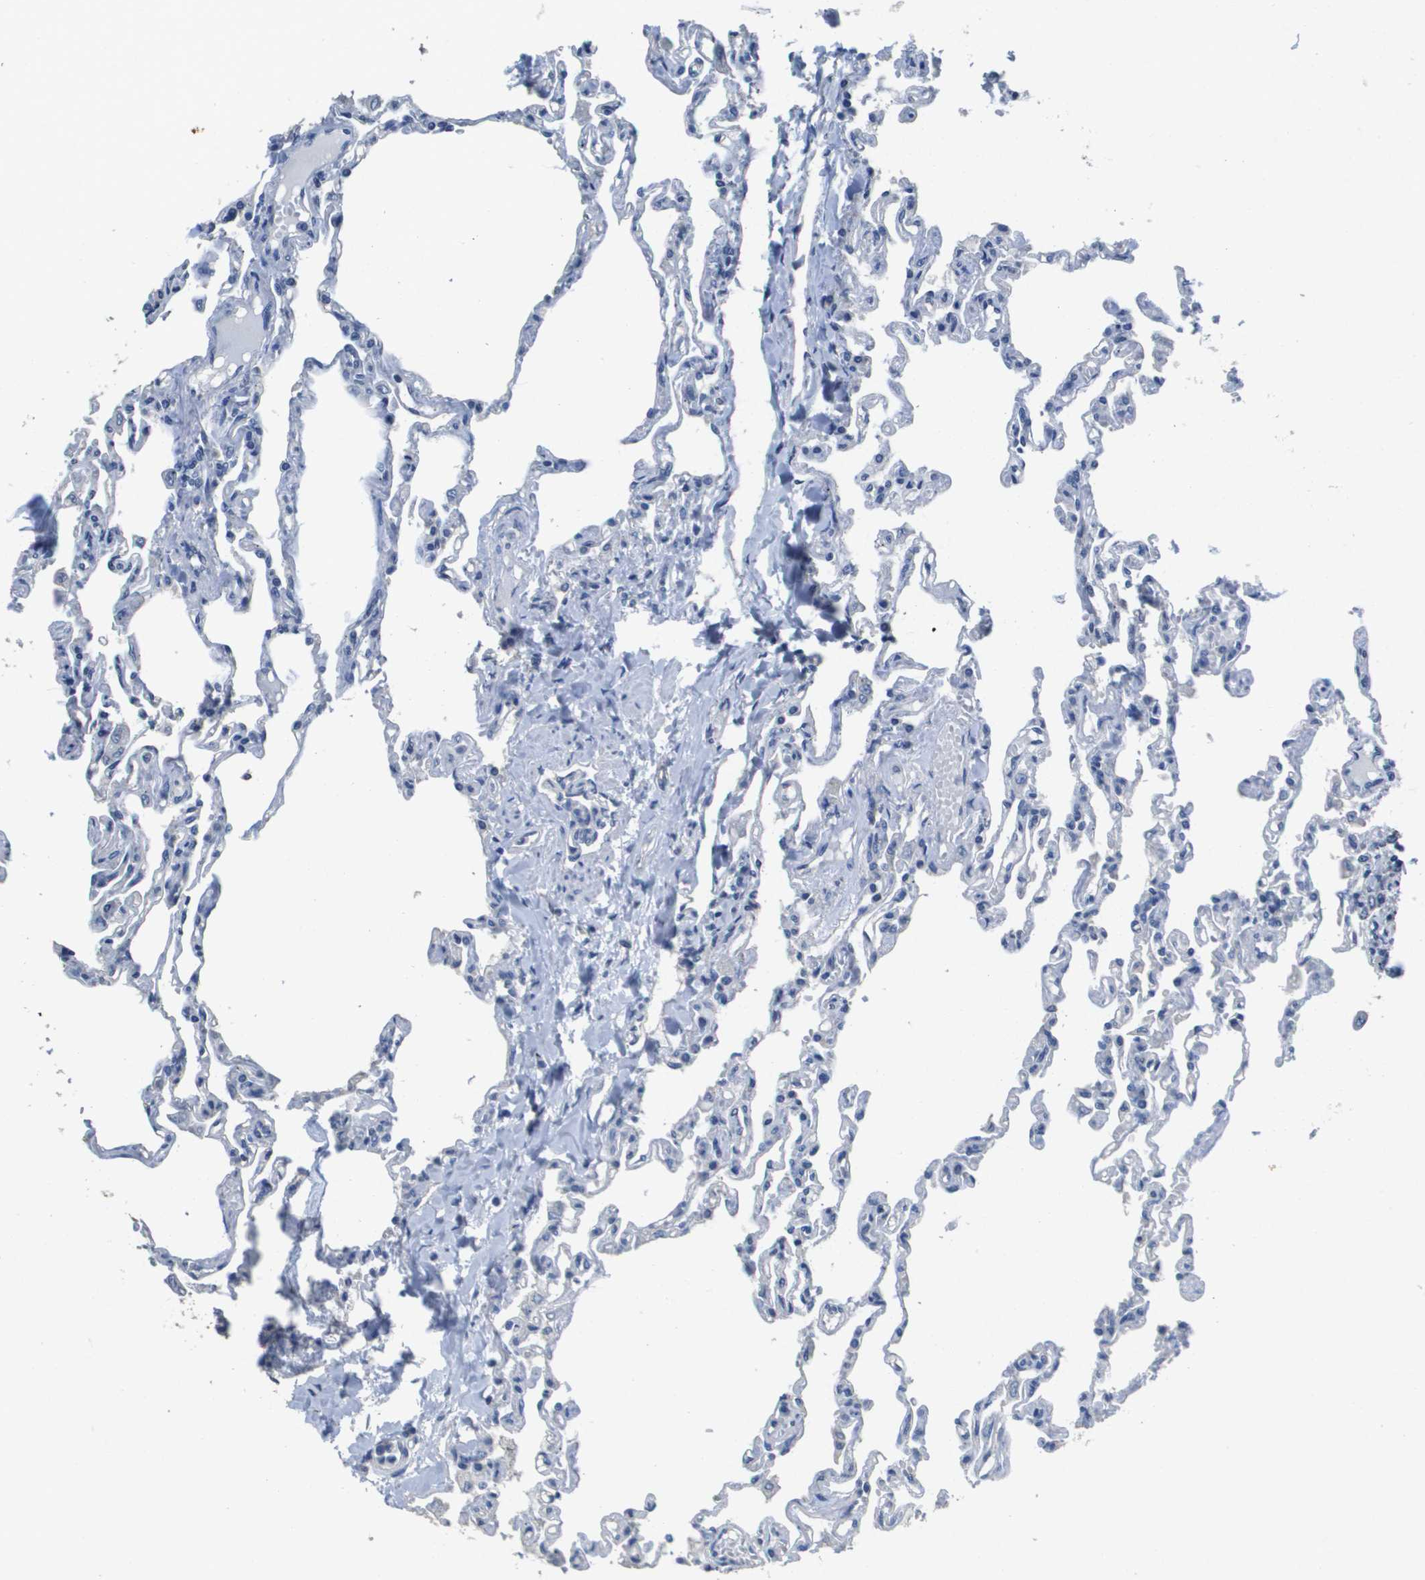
{"staining": {"intensity": "negative", "quantity": "none", "location": "none"}, "tissue": "lung", "cell_type": "Alveolar cells", "image_type": "normal", "snomed": [{"axis": "morphology", "description": "Normal tissue, NOS"}, {"axis": "topography", "description": "Lung"}], "caption": "The photomicrograph reveals no significant positivity in alveolar cells of lung. Nuclei are stained in blue.", "gene": "MT3", "patient": {"sex": "male", "age": 21}}